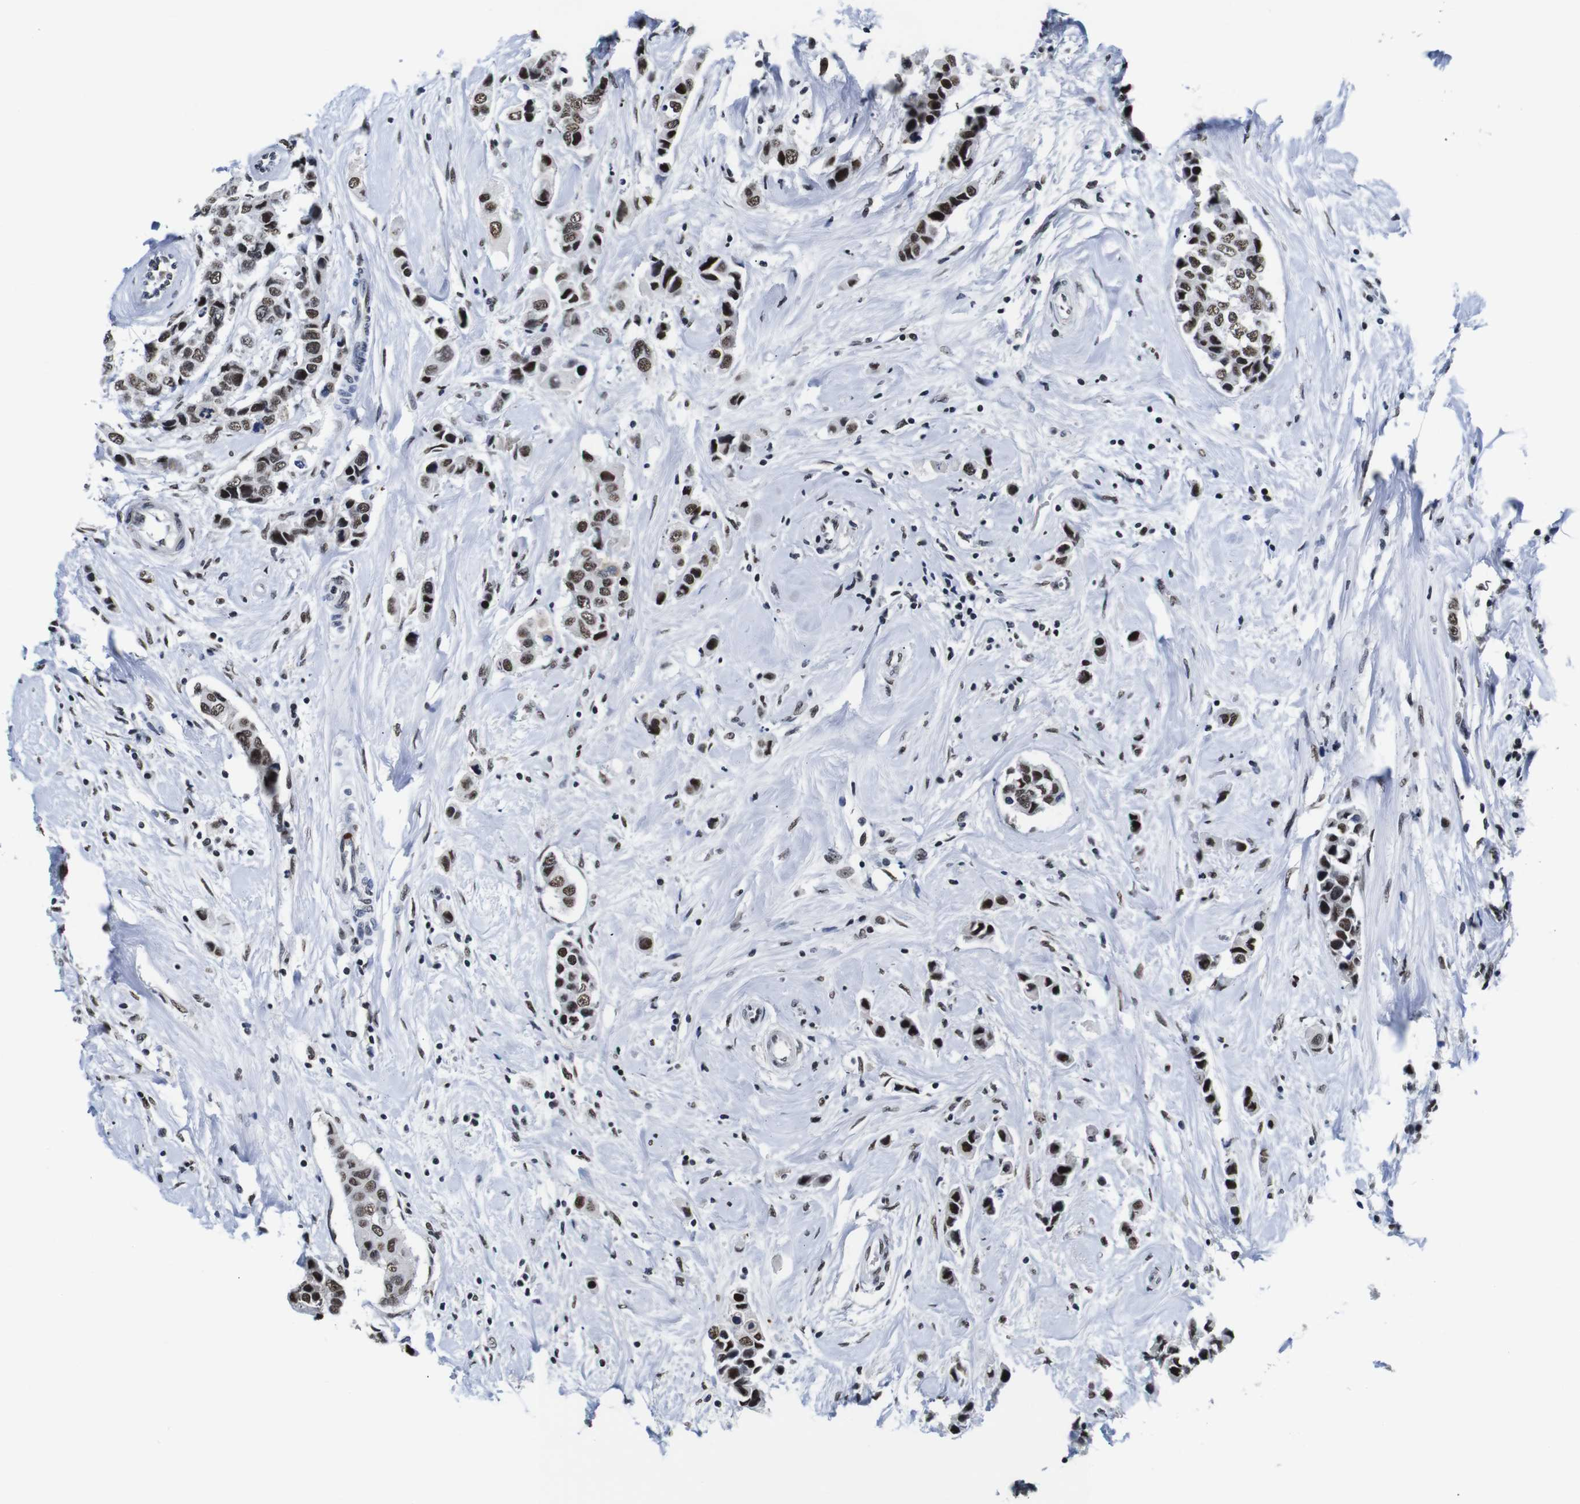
{"staining": {"intensity": "moderate", "quantity": ">75%", "location": "nuclear"}, "tissue": "breast cancer", "cell_type": "Tumor cells", "image_type": "cancer", "snomed": [{"axis": "morphology", "description": "Normal tissue, NOS"}, {"axis": "morphology", "description": "Duct carcinoma"}, {"axis": "topography", "description": "Breast"}], "caption": "This is an image of immunohistochemistry (IHC) staining of intraductal carcinoma (breast), which shows moderate positivity in the nuclear of tumor cells.", "gene": "ILDR2", "patient": {"sex": "female", "age": 50}}